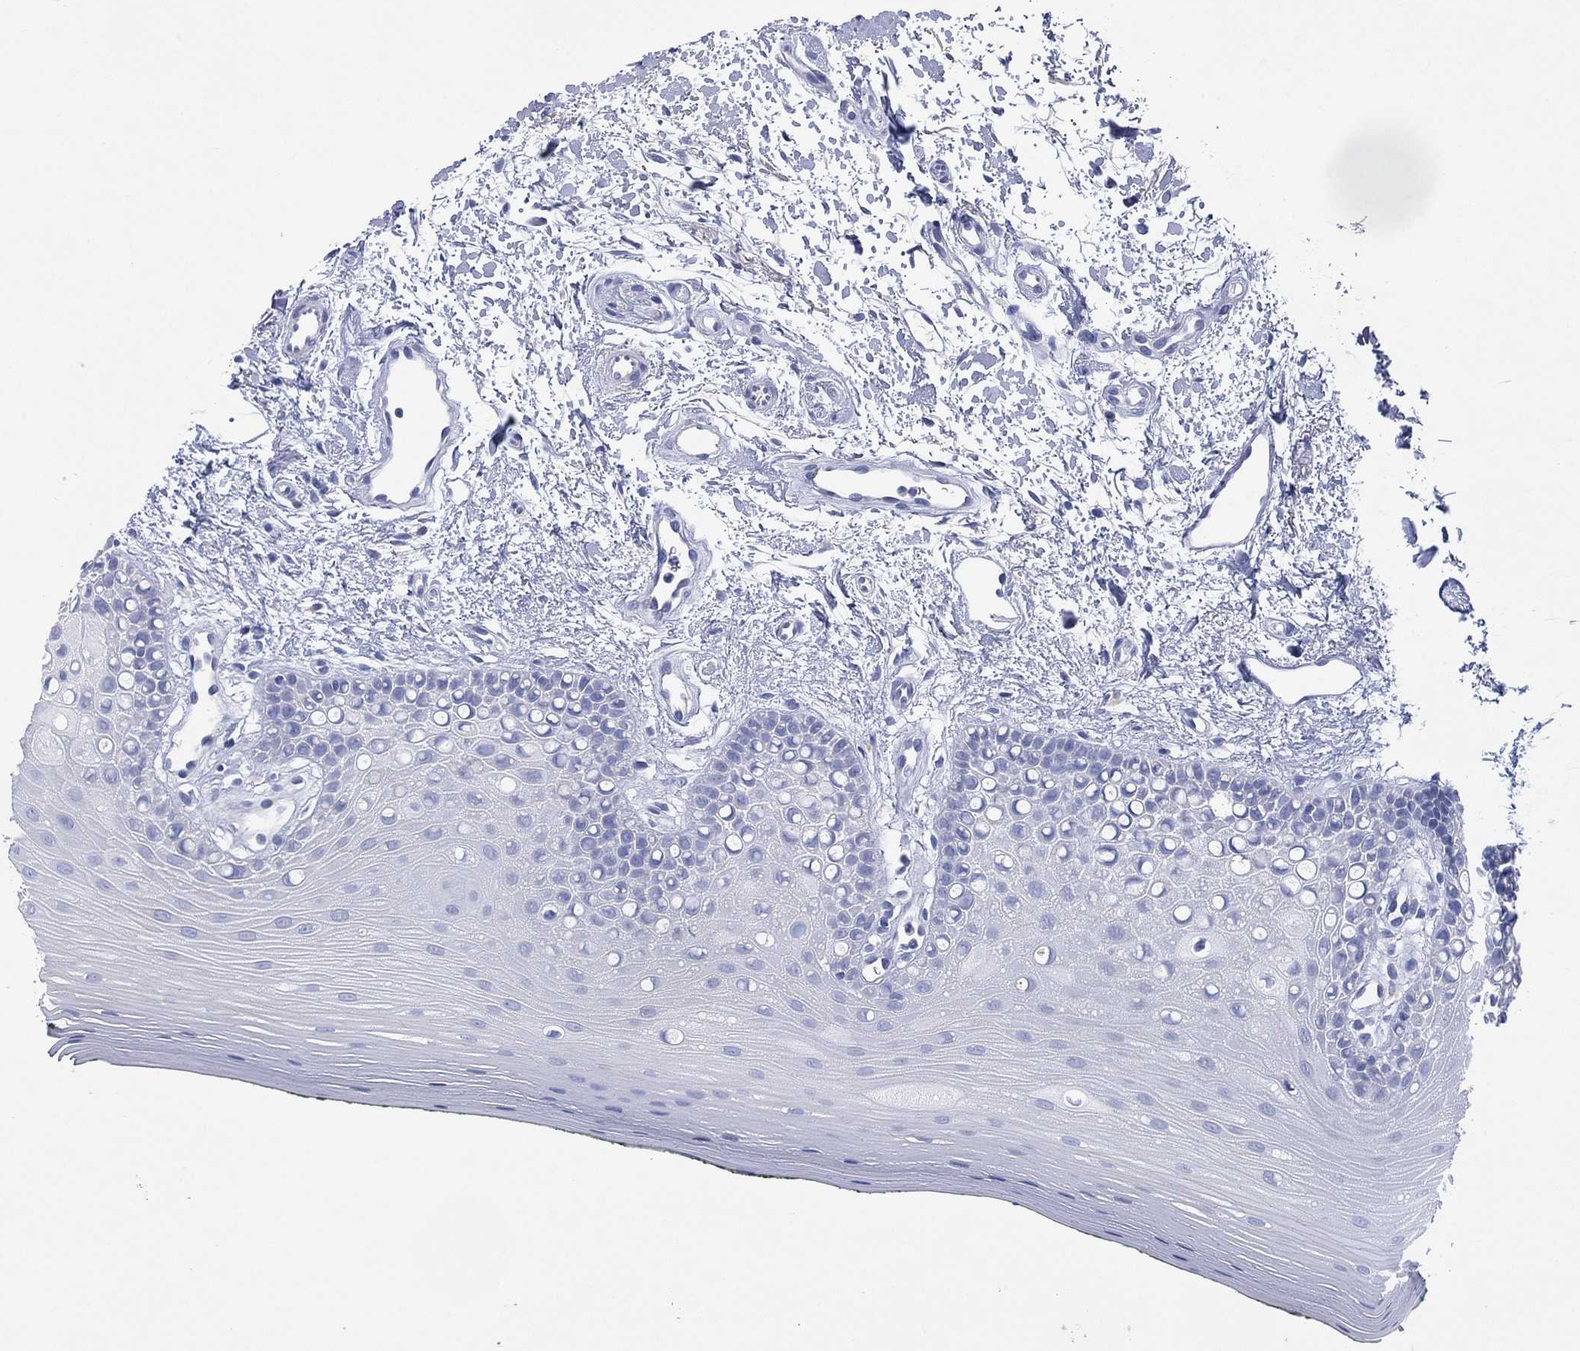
{"staining": {"intensity": "negative", "quantity": "none", "location": "none"}, "tissue": "oral mucosa", "cell_type": "Squamous epithelial cells", "image_type": "normal", "snomed": [{"axis": "morphology", "description": "Normal tissue, NOS"}, {"axis": "topography", "description": "Oral tissue"}], "caption": "Immunohistochemistry (IHC) of normal human oral mucosa shows no expression in squamous epithelial cells.", "gene": "CHRNA3", "patient": {"sex": "female", "age": 78}}